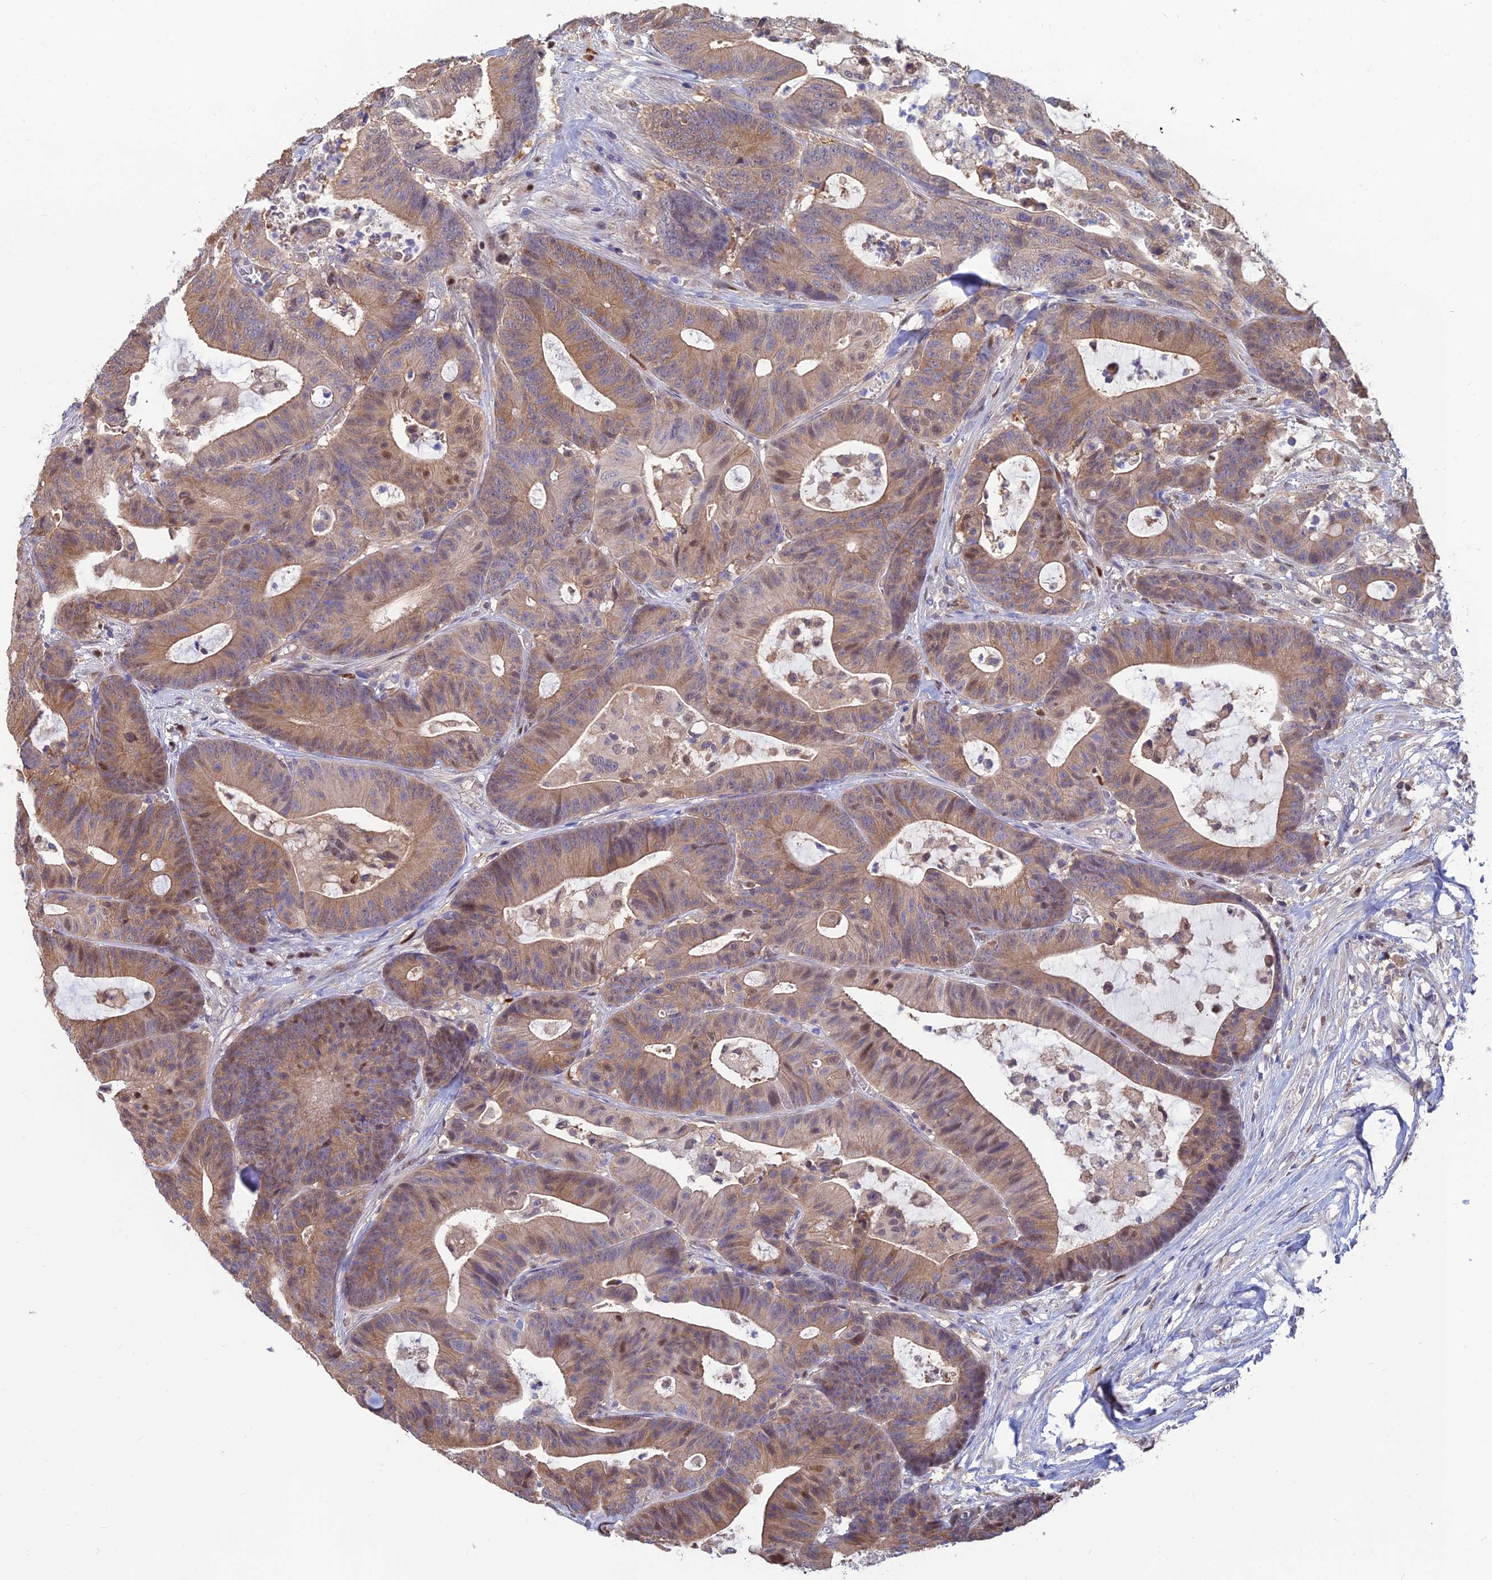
{"staining": {"intensity": "moderate", "quantity": ">75%", "location": "cytoplasmic/membranous,nuclear"}, "tissue": "colorectal cancer", "cell_type": "Tumor cells", "image_type": "cancer", "snomed": [{"axis": "morphology", "description": "Adenocarcinoma, NOS"}, {"axis": "topography", "description": "Colon"}], "caption": "Protein staining of adenocarcinoma (colorectal) tissue displays moderate cytoplasmic/membranous and nuclear positivity in about >75% of tumor cells.", "gene": "DNPEP", "patient": {"sex": "female", "age": 84}}